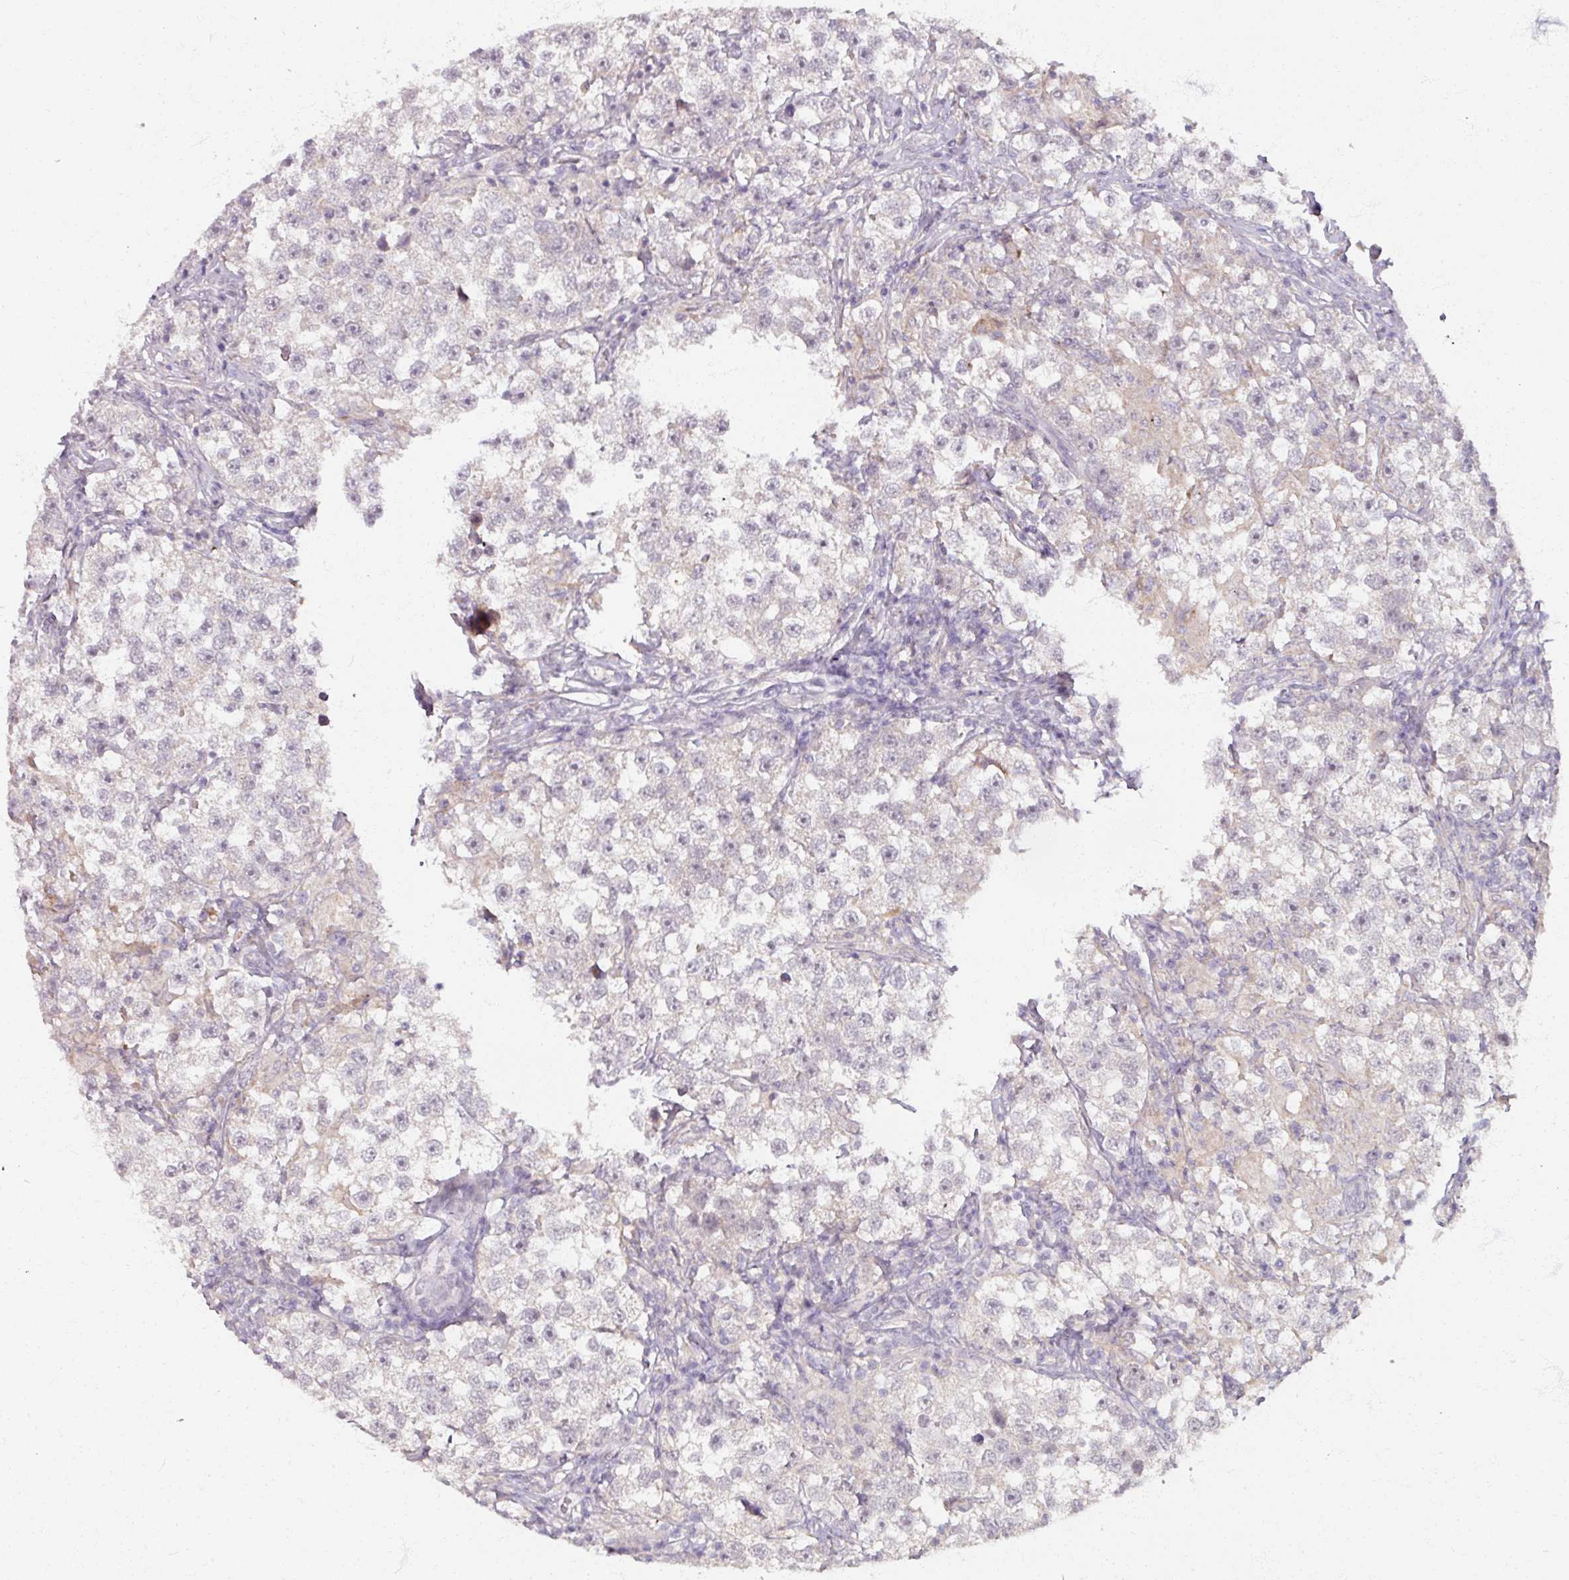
{"staining": {"intensity": "negative", "quantity": "none", "location": "none"}, "tissue": "testis cancer", "cell_type": "Tumor cells", "image_type": "cancer", "snomed": [{"axis": "morphology", "description": "Seminoma, NOS"}, {"axis": "topography", "description": "Testis"}], "caption": "DAB (3,3'-diaminobenzidine) immunohistochemical staining of testis cancer exhibits no significant staining in tumor cells.", "gene": "SOX11", "patient": {"sex": "male", "age": 46}}